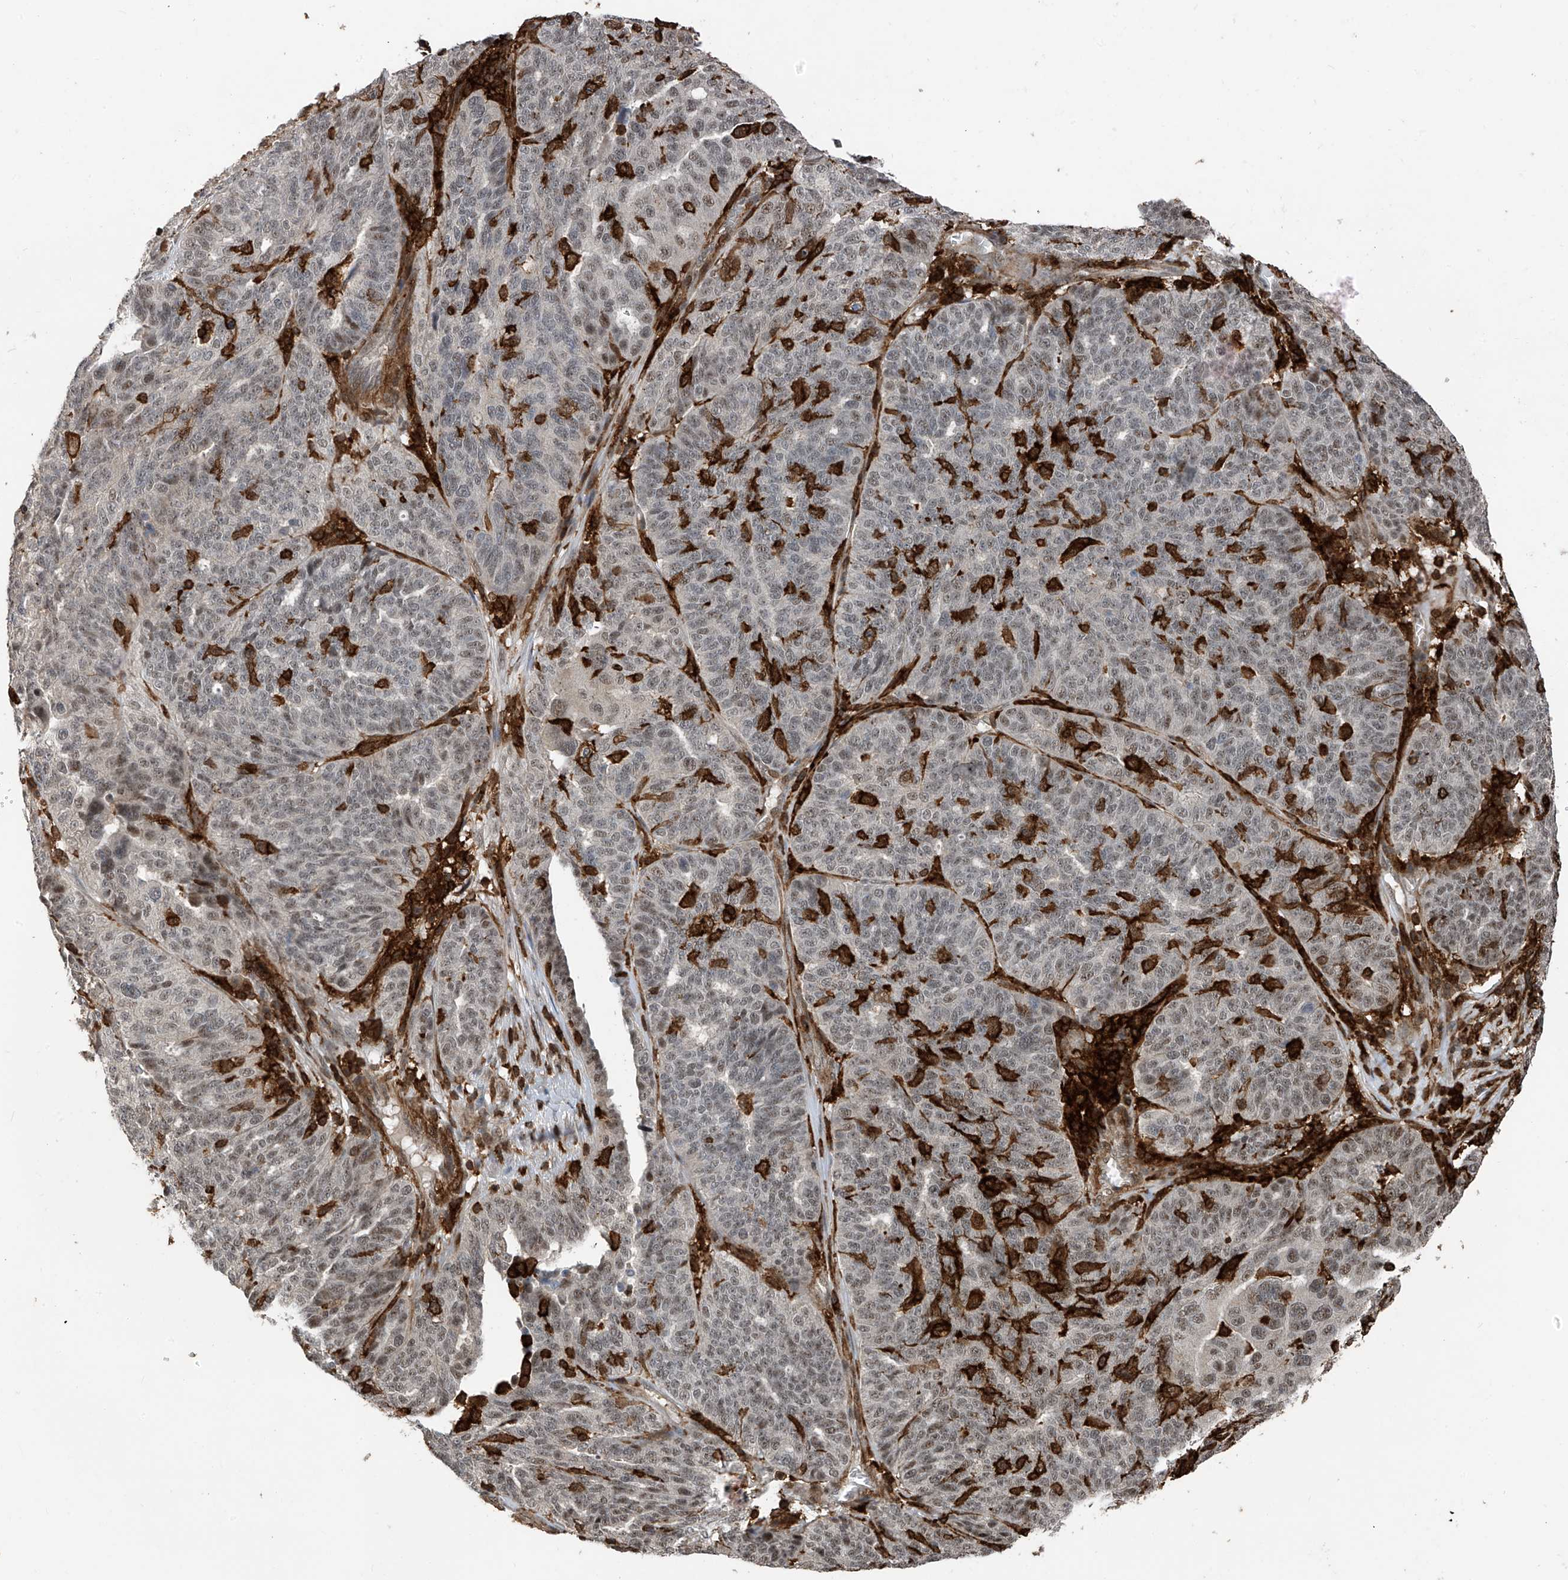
{"staining": {"intensity": "weak", "quantity": "<25%", "location": "nuclear"}, "tissue": "ovarian cancer", "cell_type": "Tumor cells", "image_type": "cancer", "snomed": [{"axis": "morphology", "description": "Cystadenocarcinoma, serous, NOS"}, {"axis": "topography", "description": "Ovary"}], "caption": "Tumor cells are negative for protein expression in human ovarian serous cystadenocarcinoma. Nuclei are stained in blue.", "gene": "MICAL1", "patient": {"sex": "female", "age": 59}}